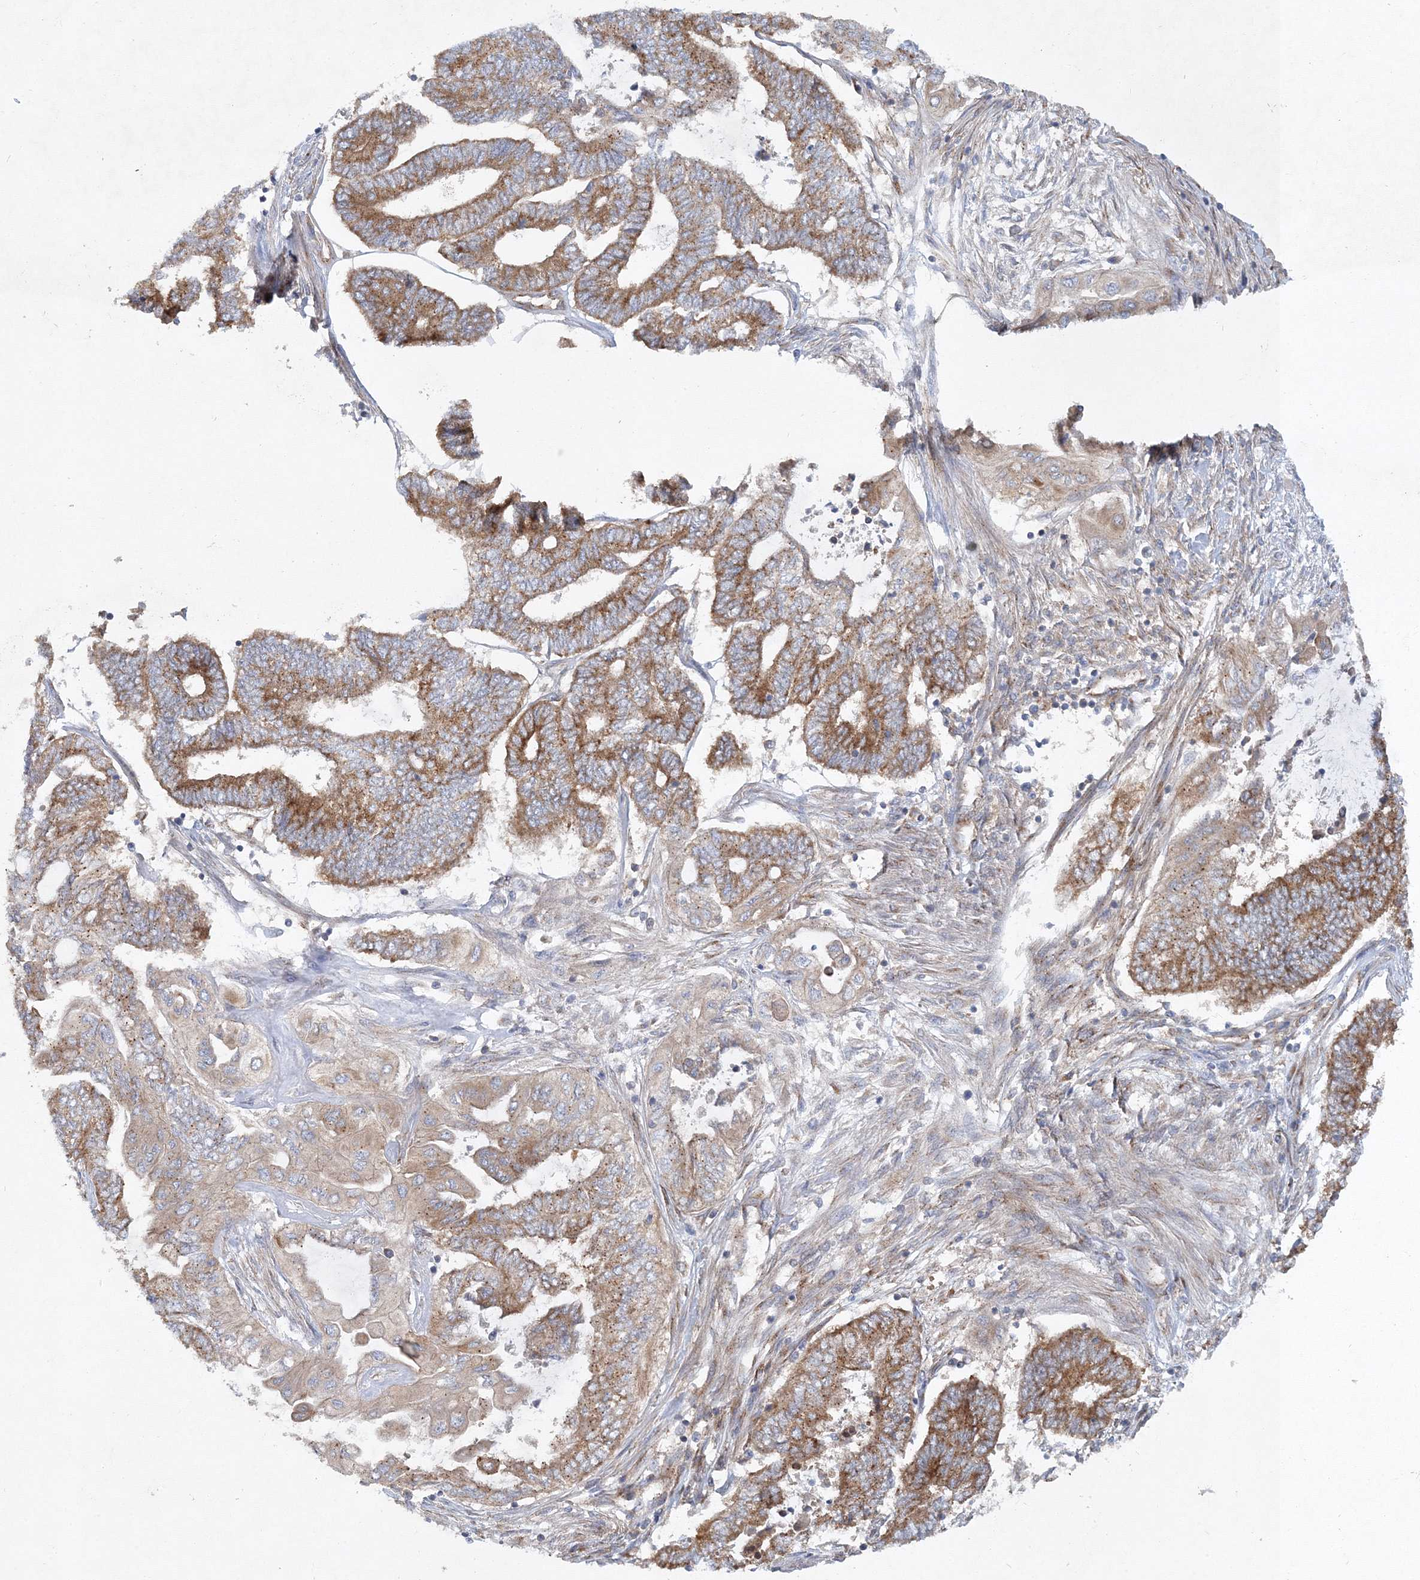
{"staining": {"intensity": "moderate", "quantity": ">75%", "location": "cytoplasmic/membranous"}, "tissue": "endometrial cancer", "cell_type": "Tumor cells", "image_type": "cancer", "snomed": [{"axis": "morphology", "description": "Adenocarcinoma, NOS"}, {"axis": "topography", "description": "Uterus"}, {"axis": "topography", "description": "Endometrium"}], "caption": "Human endometrial cancer stained for a protein (brown) exhibits moderate cytoplasmic/membranous positive positivity in about >75% of tumor cells.", "gene": "SEC23IP", "patient": {"sex": "female", "age": 70}}